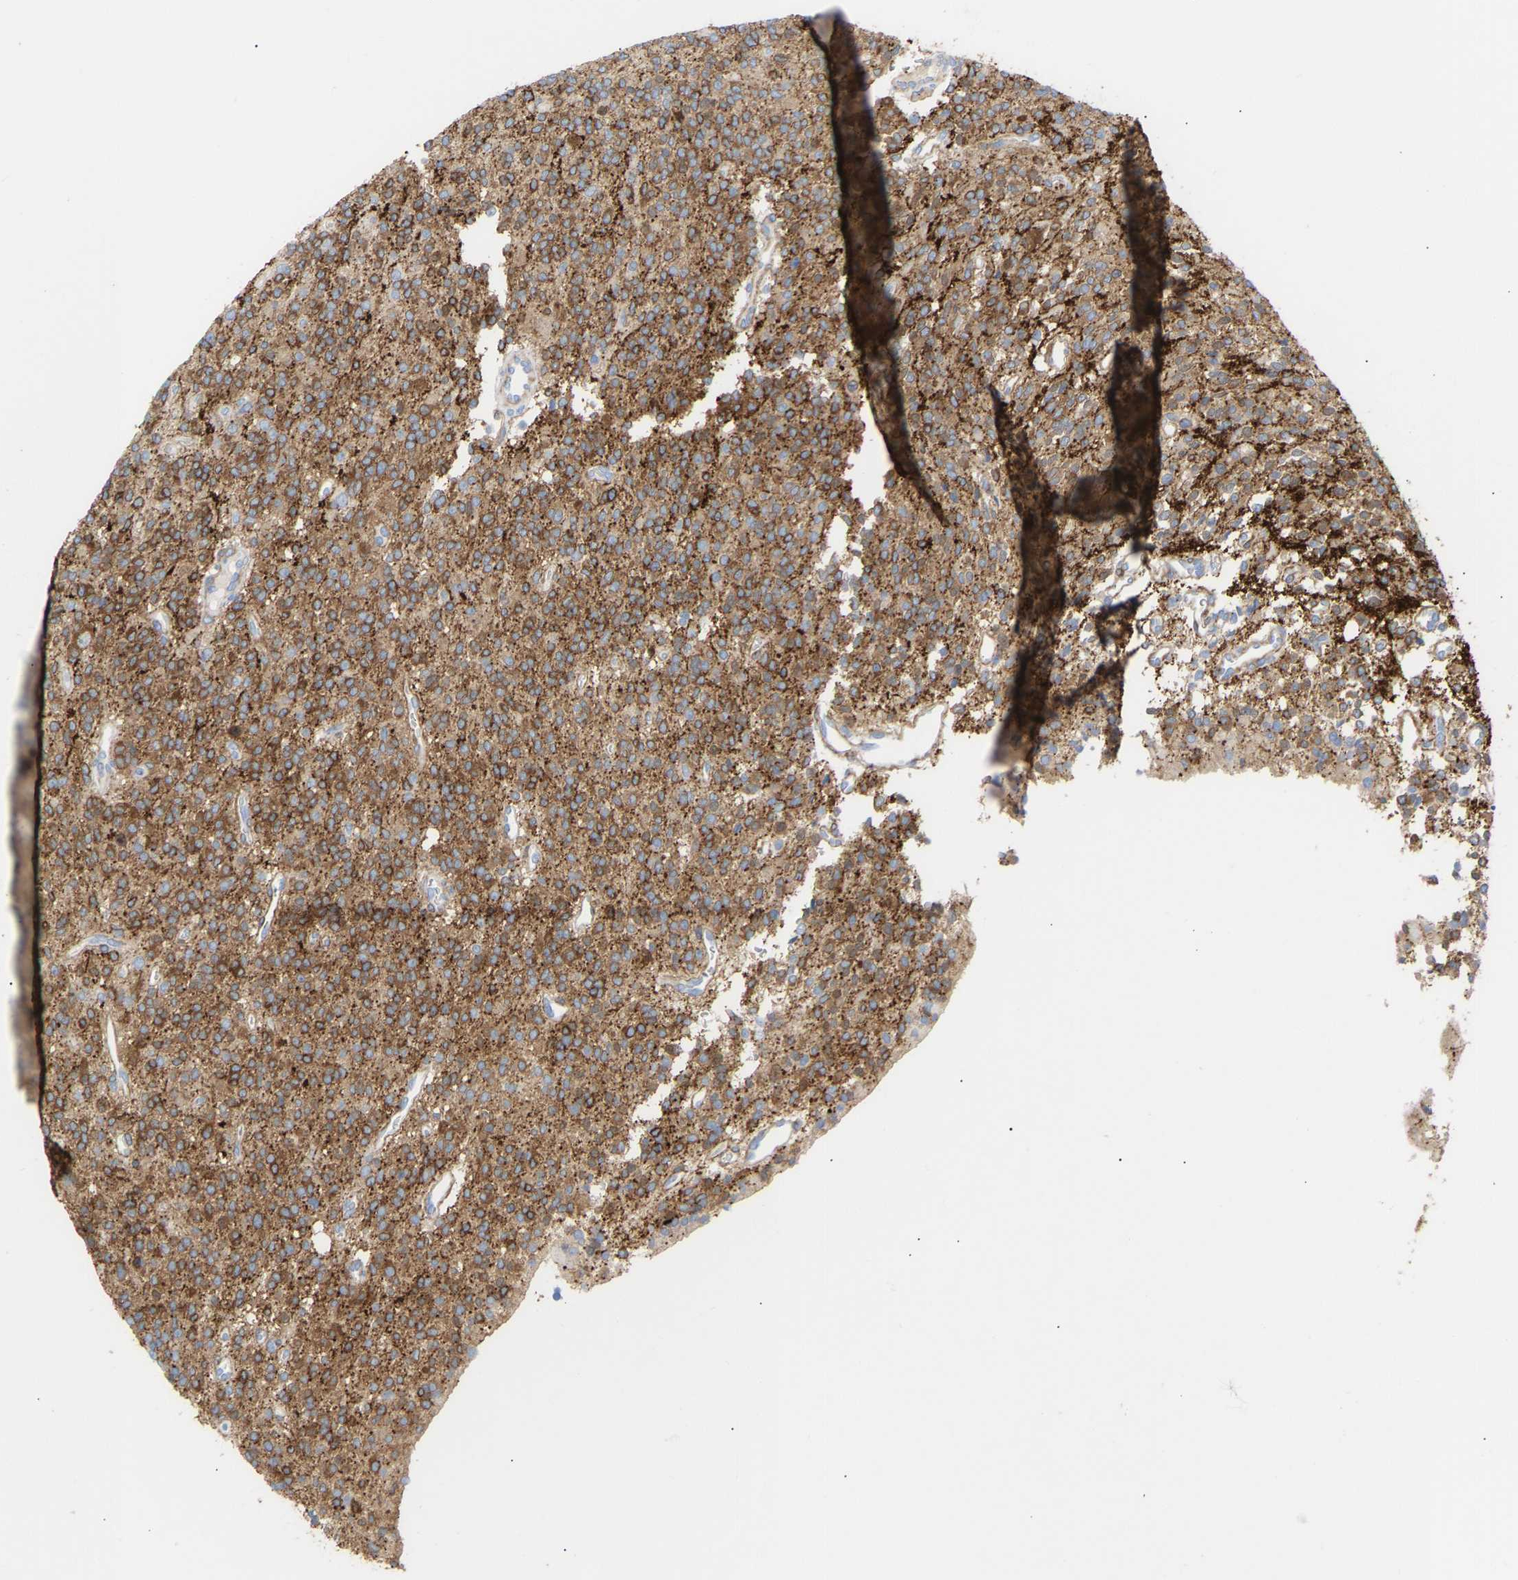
{"staining": {"intensity": "moderate", "quantity": ">75%", "location": "cytoplasmic/membranous"}, "tissue": "glioma", "cell_type": "Tumor cells", "image_type": "cancer", "snomed": [{"axis": "morphology", "description": "Glioma, malignant, High grade"}, {"axis": "topography", "description": "Brain"}], "caption": "Malignant high-grade glioma stained with DAB (3,3'-diaminobenzidine) immunohistochemistry (IHC) exhibits medium levels of moderate cytoplasmic/membranous staining in approximately >75% of tumor cells.", "gene": "AMPH", "patient": {"sex": "male", "age": 34}}